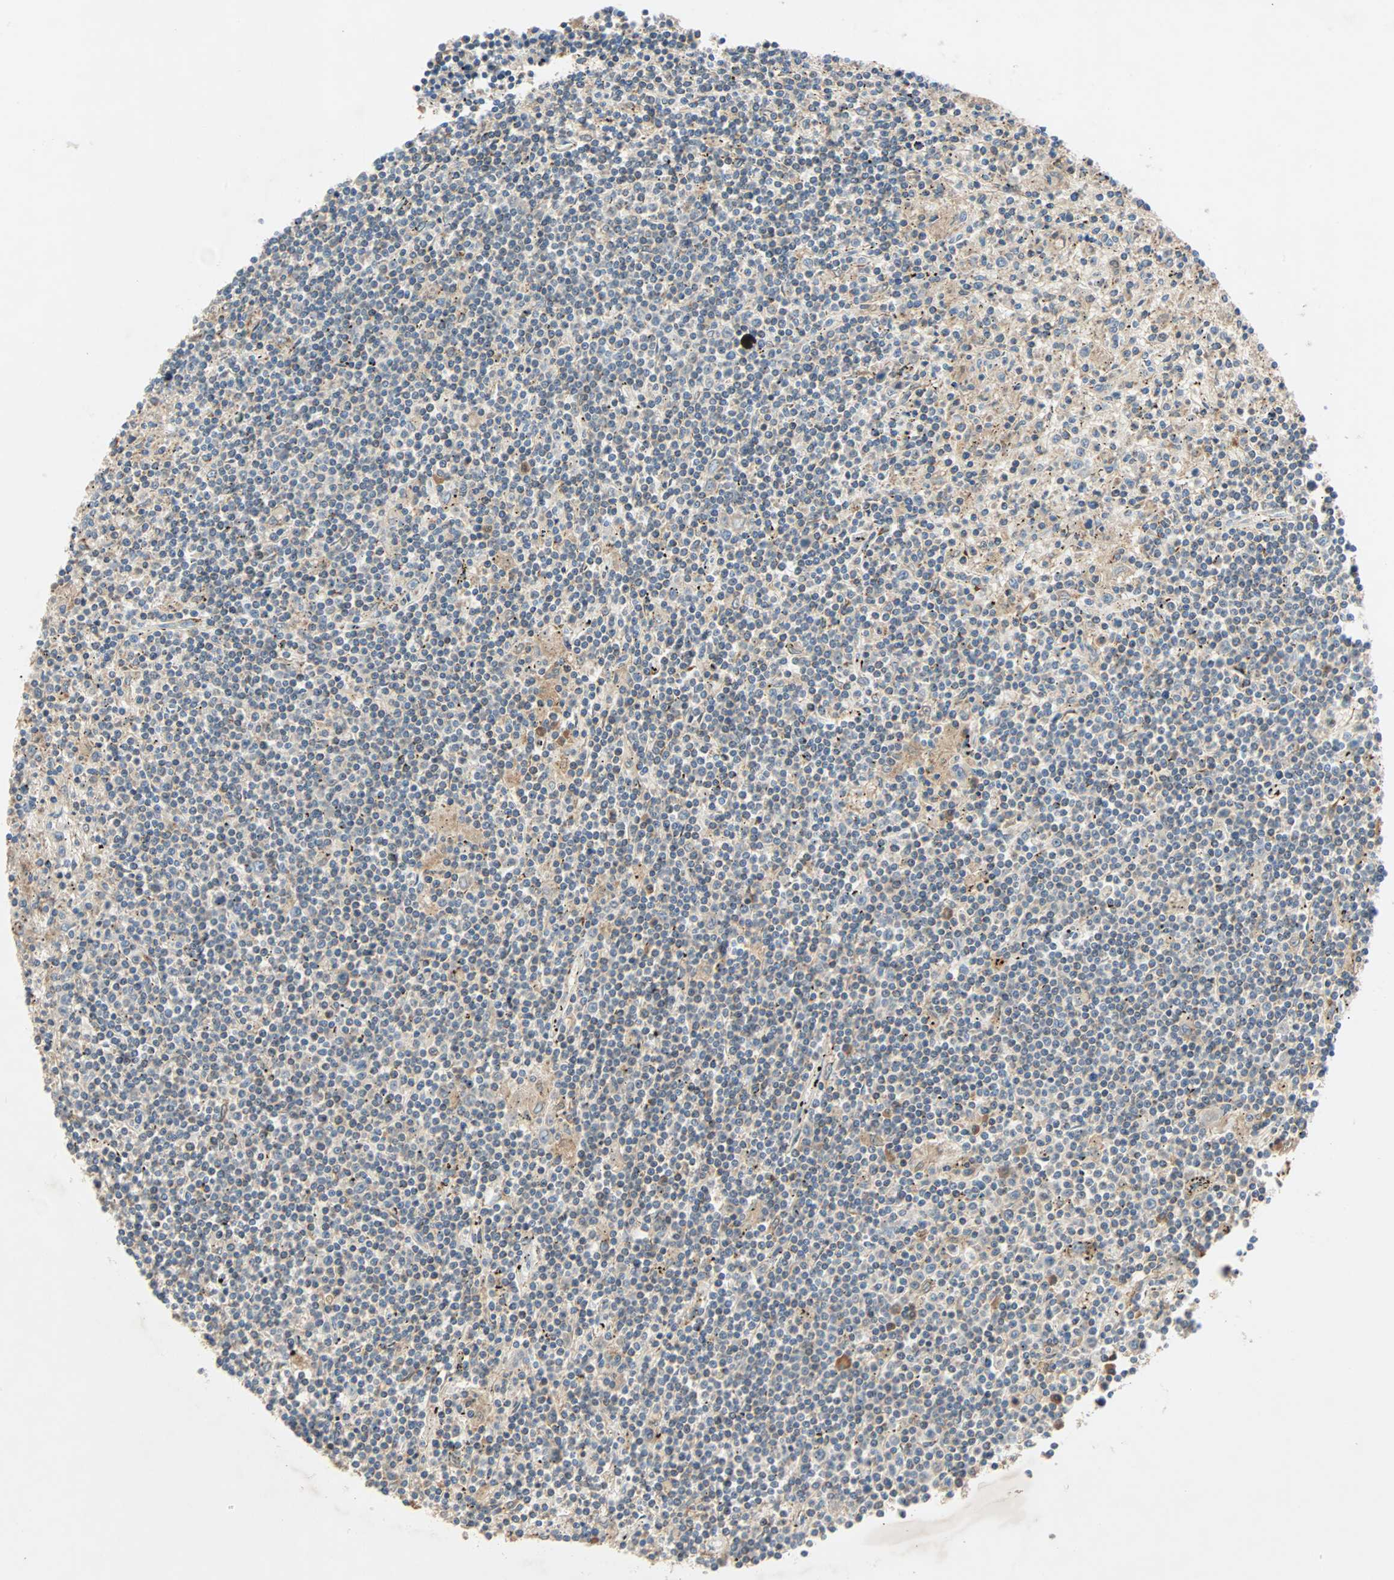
{"staining": {"intensity": "weak", "quantity": "25%-75%", "location": "cytoplasmic/membranous"}, "tissue": "lymphoma", "cell_type": "Tumor cells", "image_type": "cancer", "snomed": [{"axis": "morphology", "description": "Malignant lymphoma, non-Hodgkin's type, Low grade"}, {"axis": "topography", "description": "Spleen"}], "caption": "Low-grade malignant lymphoma, non-Hodgkin's type stained with DAB (3,3'-diaminobenzidine) immunohistochemistry demonstrates low levels of weak cytoplasmic/membranous staining in about 25%-75% of tumor cells.", "gene": "XYLT1", "patient": {"sex": "male", "age": 76}}